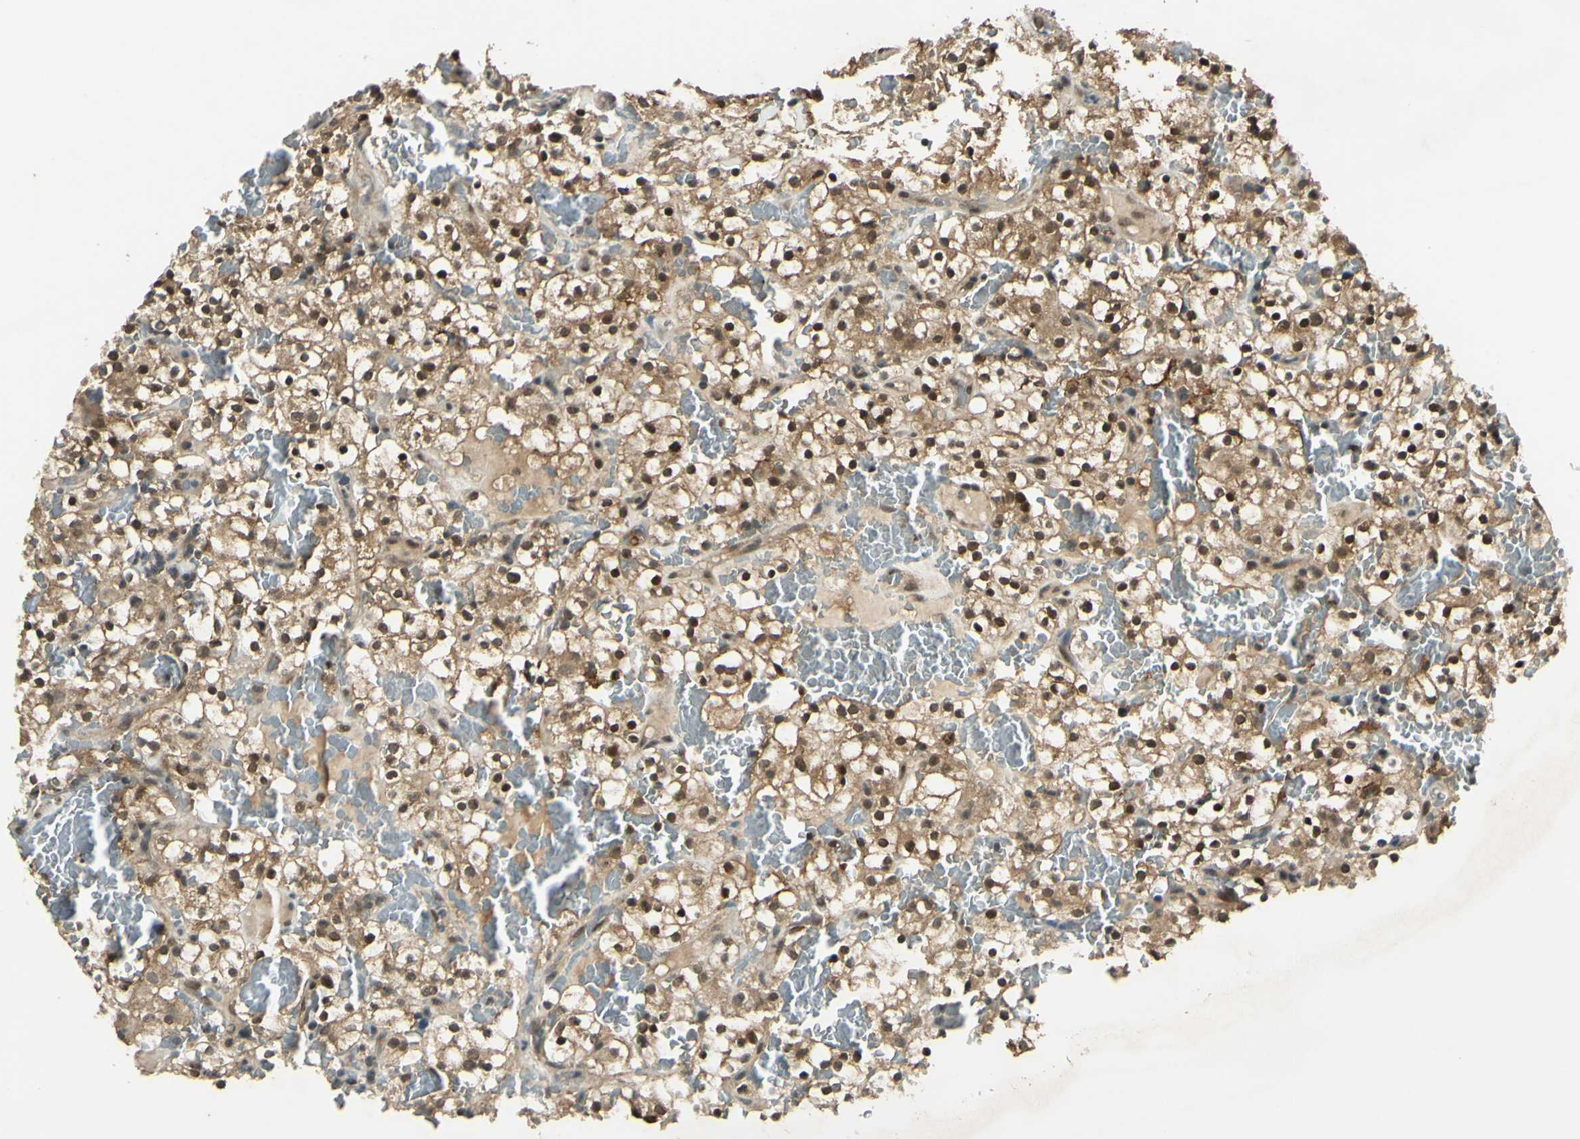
{"staining": {"intensity": "moderate", "quantity": ">75%", "location": "cytoplasmic/membranous,nuclear"}, "tissue": "renal cancer", "cell_type": "Tumor cells", "image_type": "cancer", "snomed": [{"axis": "morphology", "description": "Normal tissue, NOS"}, {"axis": "morphology", "description": "Adenocarcinoma, NOS"}, {"axis": "topography", "description": "Kidney"}], "caption": "Renal cancer was stained to show a protein in brown. There is medium levels of moderate cytoplasmic/membranous and nuclear expression in about >75% of tumor cells. Using DAB (3,3'-diaminobenzidine) (brown) and hematoxylin (blue) stains, captured at high magnification using brightfield microscopy.", "gene": "PSMD5", "patient": {"sex": "female", "age": 72}}